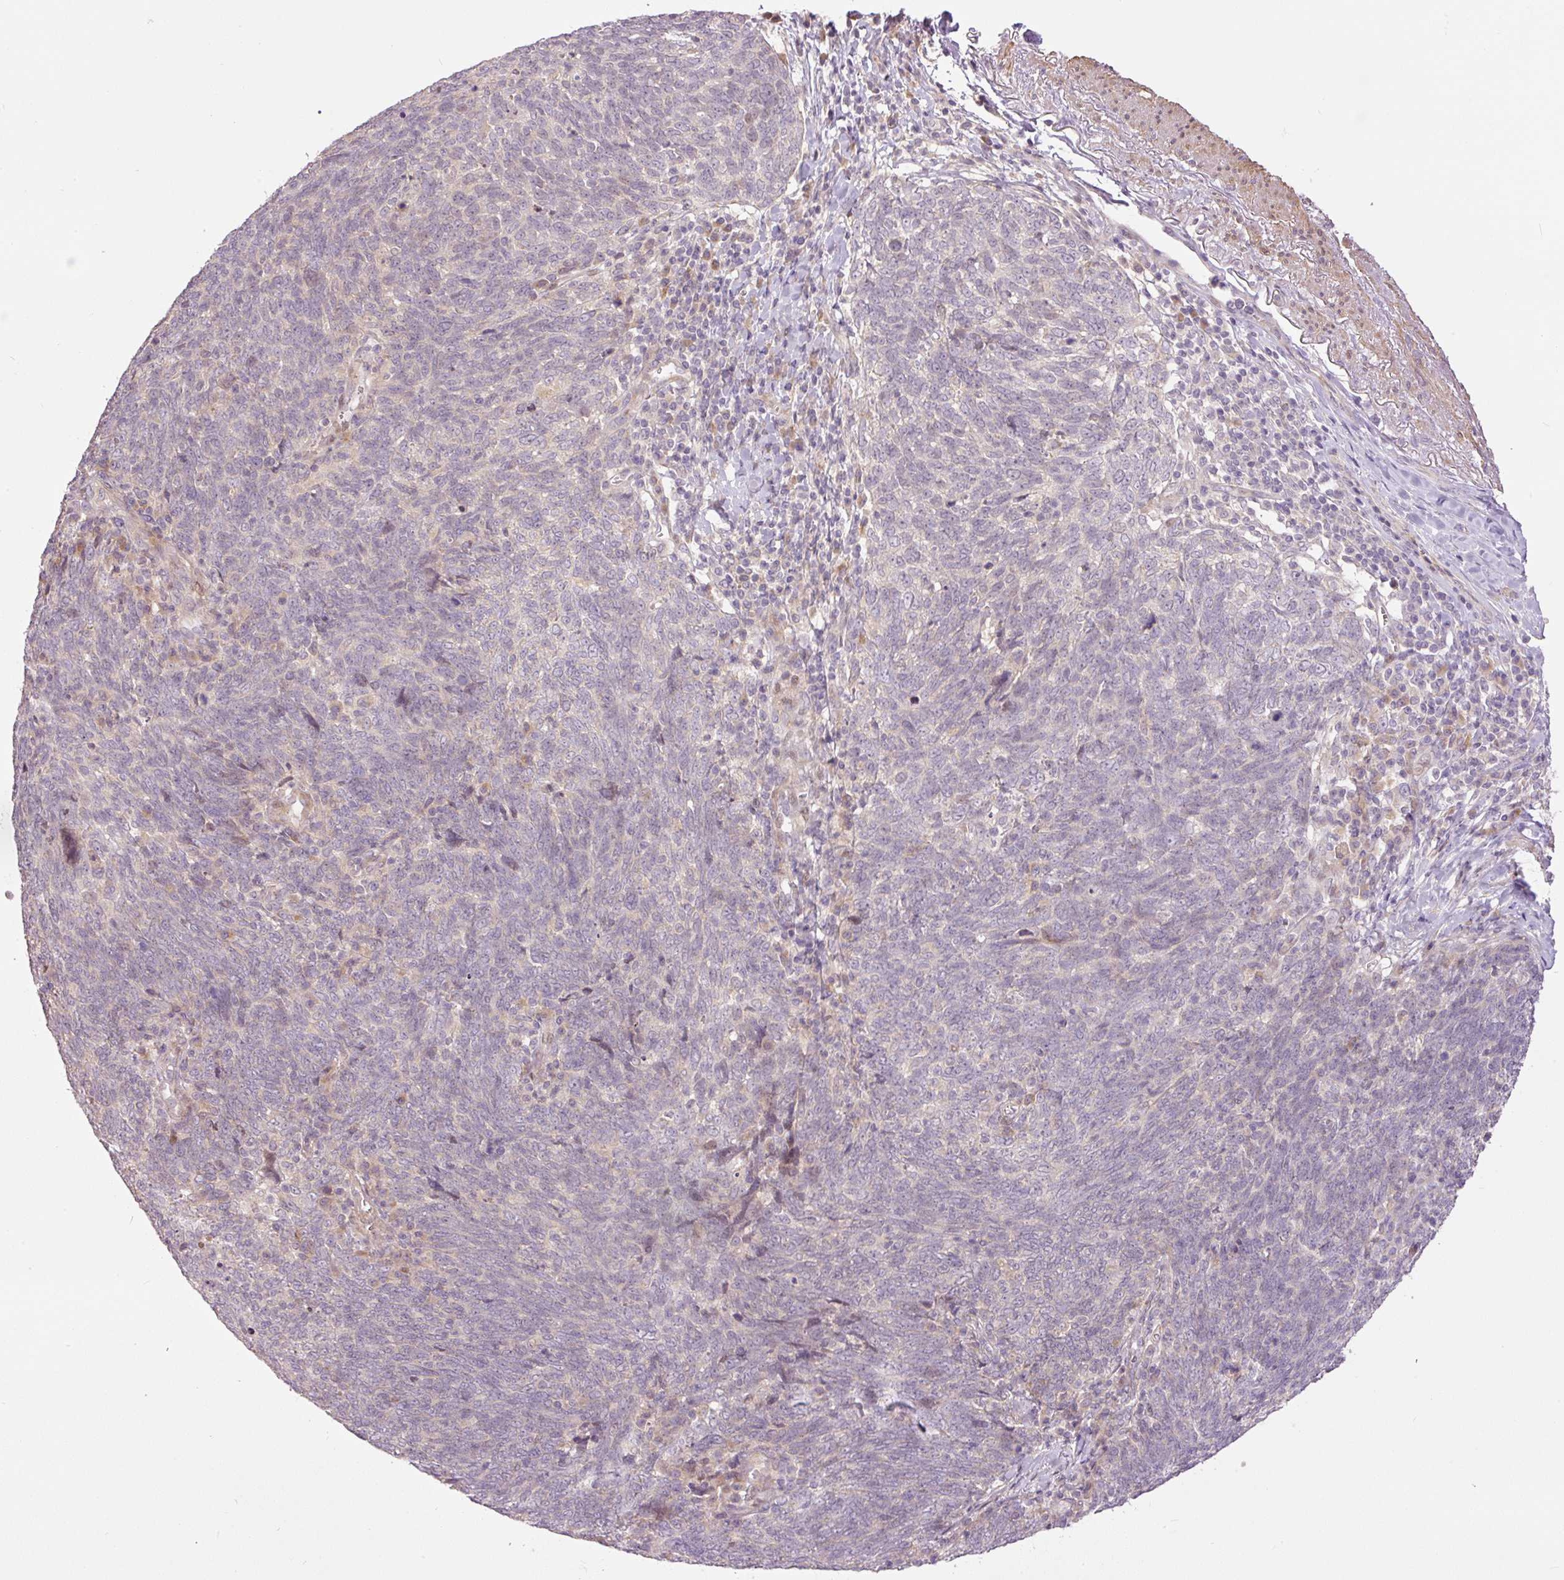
{"staining": {"intensity": "negative", "quantity": "none", "location": "none"}, "tissue": "lung cancer", "cell_type": "Tumor cells", "image_type": "cancer", "snomed": [{"axis": "morphology", "description": "Squamous cell carcinoma, NOS"}, {"axis": "topography", "description": "Lung"}], "caption": "Tumor cells are negative for protein expression in human squamous cell carcinoma (lung).", "gene": "SLC29A3", "patient": {"sex": "female", "age": 72}}